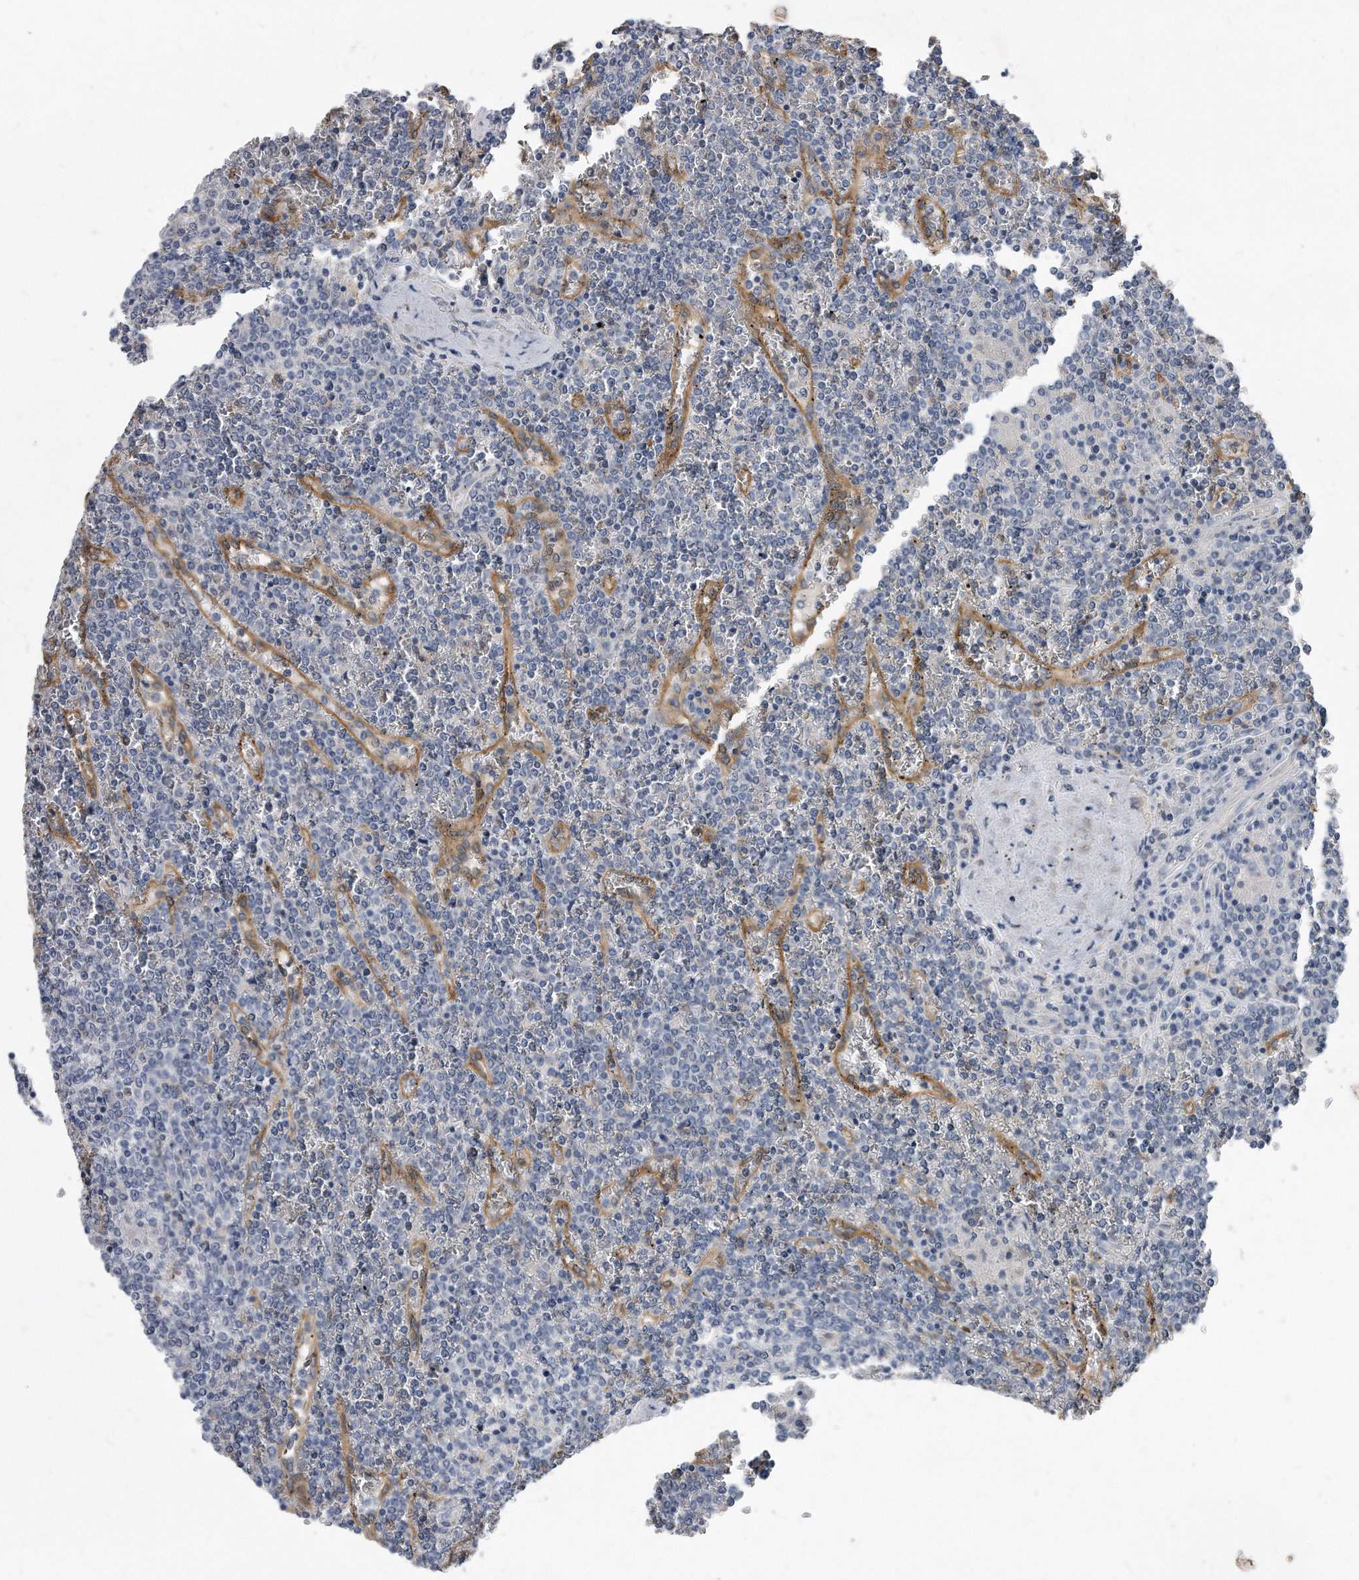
{"staining": {"intensity": "negative", "quantity": "none", "location": "none"}, "tissue": "lymphoma", "cell_type": "Tumor cells", "image_type": "cancer", "snomed": [{"axis": "morphology", "description": "Malignant lymphoma, non-Hodgkin's type, Low grade"}, {"axis": "topography", "description": "Spleen"}], "caption": "IHC micrograph of human low-grade malignant lymphoma, non-Hodgkin's type stained for a protein (brown), which reveals no staining in tumor cells.", "gene": "HOMER3", "patient": {"sex": "female", "age": 19}}